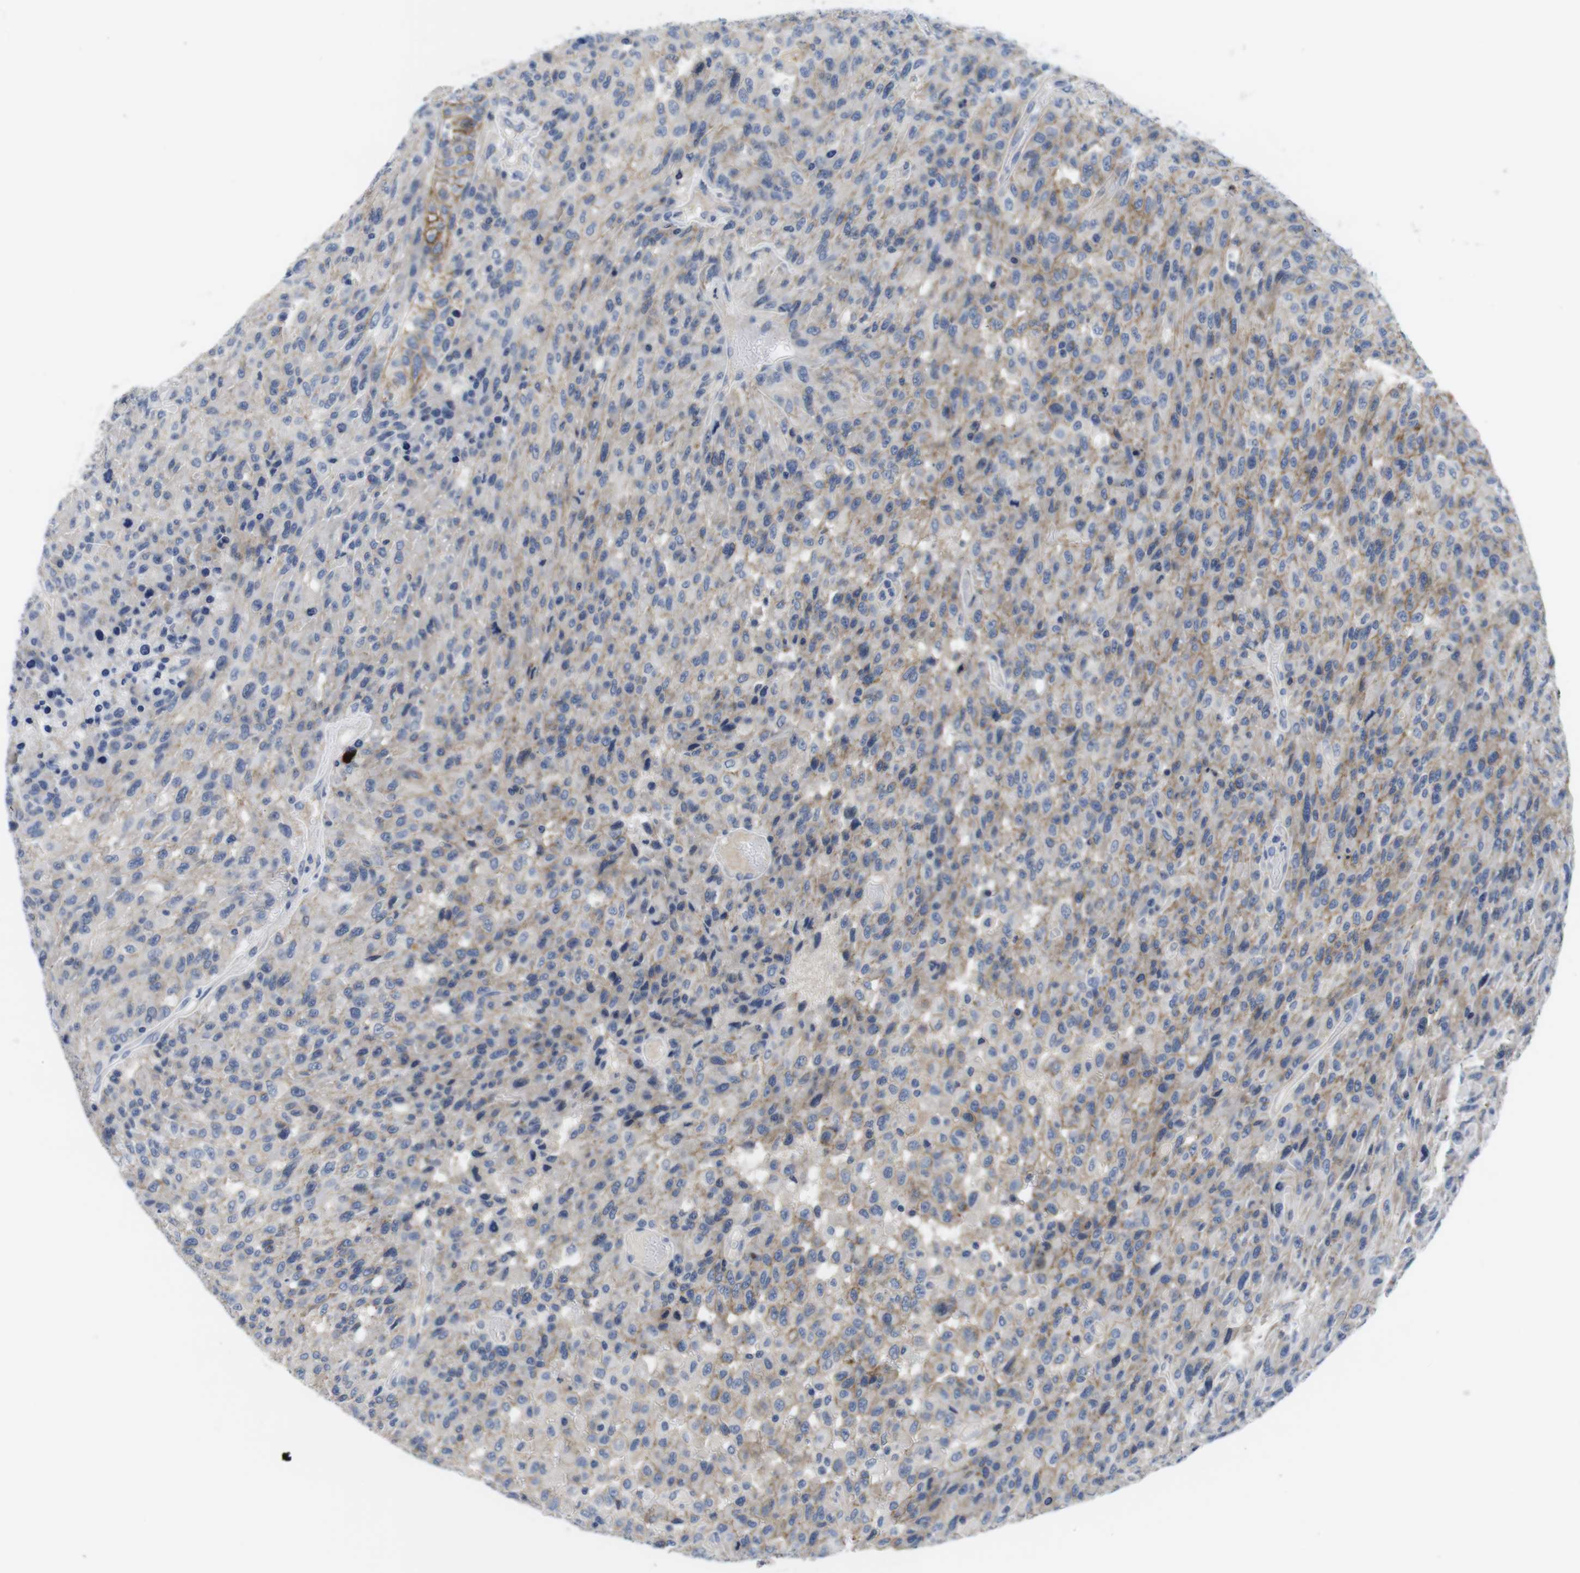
{"staining": {"intensity": "moderate", "quantity": "<25%", "location": "cytoplasmic/membranous"}, "tissue": "urothelial cancer", "cell_type": "Tumor cells", "image_type": "cancer", "snomed": [{"axis": "morphology", "description": "Urothelial carcinoma, High grade"}, {"axis": "topography", "description": "Urinary bladder"}], "caption": "Tumor cells display moderate cytoplasmic/membranous positivity in approximately <25% of cells in urothelial cancer. The protein of interest is stained brown, and the nuclei are stained in blue (DAB IHC with brightfield microscopy, high magnification).", "gene": "SCRIB", "patient": {"sex": "male", "age": 66}}